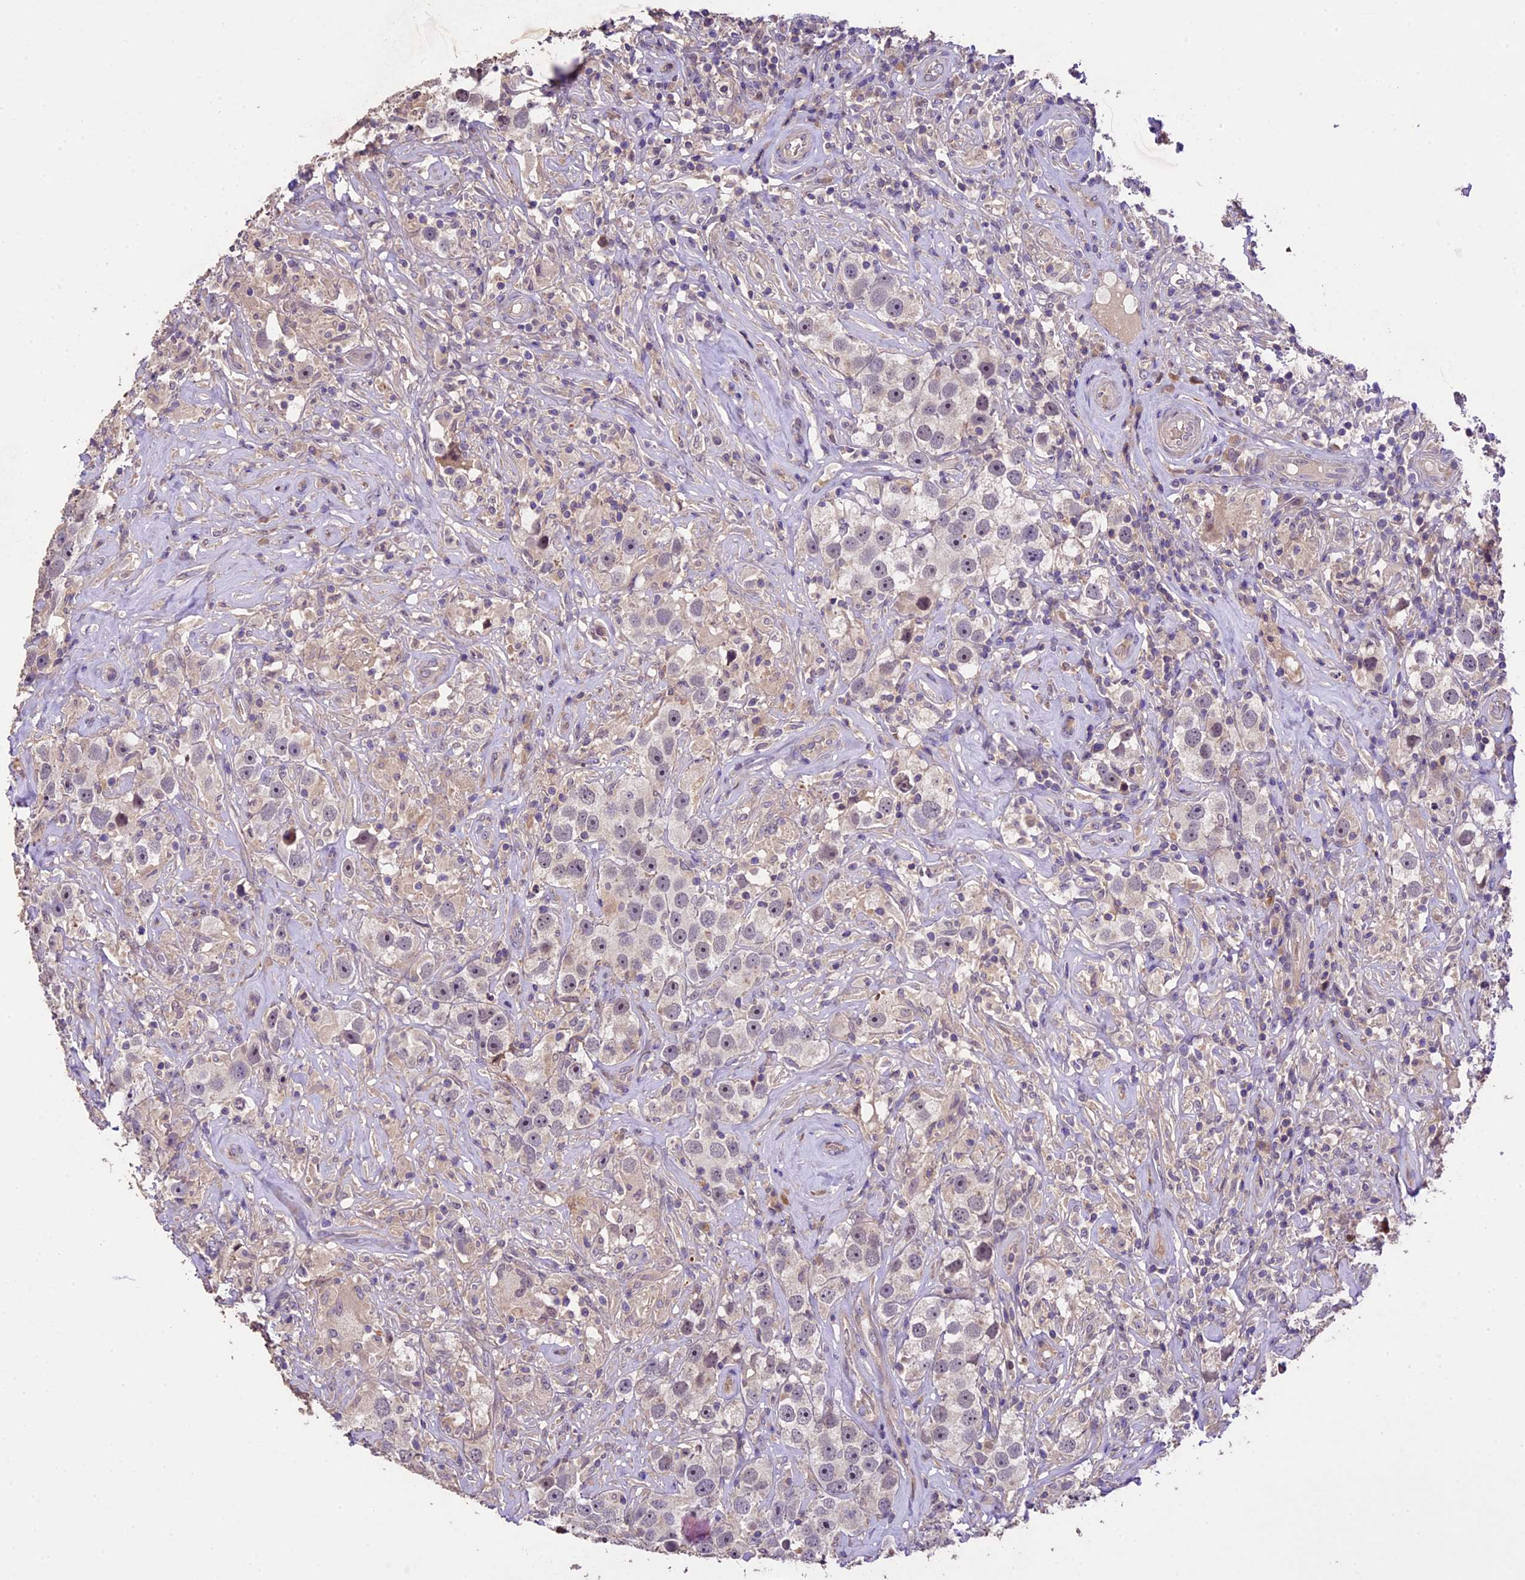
{"staining": {"intensity": "negative", "quantity": "none", "location": "none"}, "tissue": "testis cancer", "cell_type": "Tumor cells", "image_type": "cancer", "snomed": [{"axis": "morphology", "description": "Seminoma, NOS"}, {"axis": "topography", "description": "Testis"}], "caption": "A high-resolution photomicrograph shows immunohistochemistry (IHC) staining of testis seminoma, which demonstrates no significant positivity in tumor cells.", "gene": "DGKH", "patient": {"sex": "male", "age": 49}}